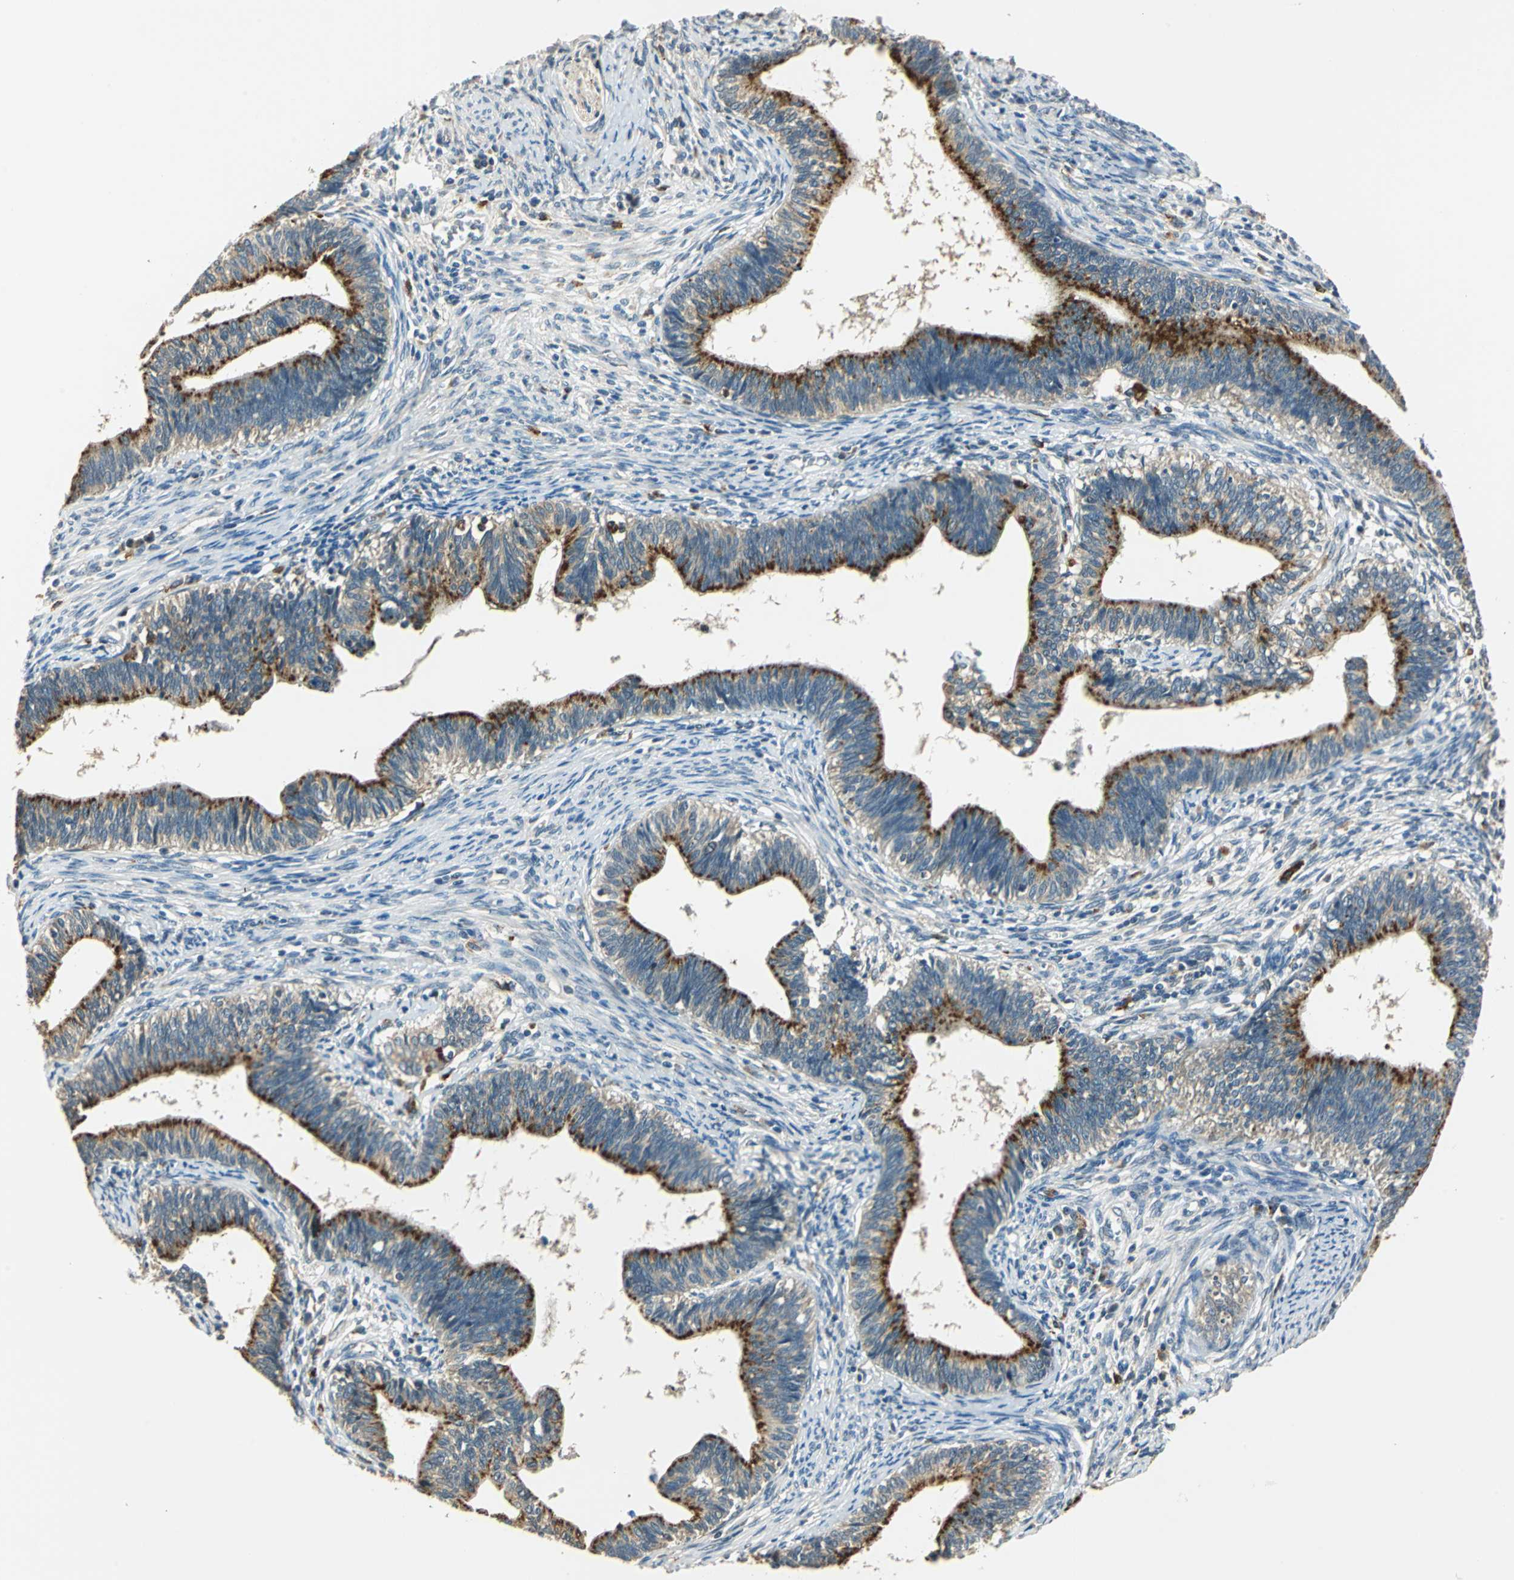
{"staining": {"intensity": "moderate", "quantity": "<25%", "location": "cytoplasmic/membranous"}, "tissue": "cervical cancer", "cell_type": "Tumor cells", "image_type": "cancer", "snomed": [{"axis": "morphology", "description": "Adenocarcinoma, NOS"}, {"axis": "topography", "description": "Cervix"}], "caption": "A brown stain labels moderate cytoplasmic/membranous expression of a protein in human cervical cancer (adenocarcinoma) tumor cells. The protein of interest is stained brown, and the nuclei are stained in blue (DAB (3,3'-diaminobenzidine) IHC with brightfield microscopy, high magnification).", "gene": "NIT1", "patient": {"sex": "female", "age": 44}}